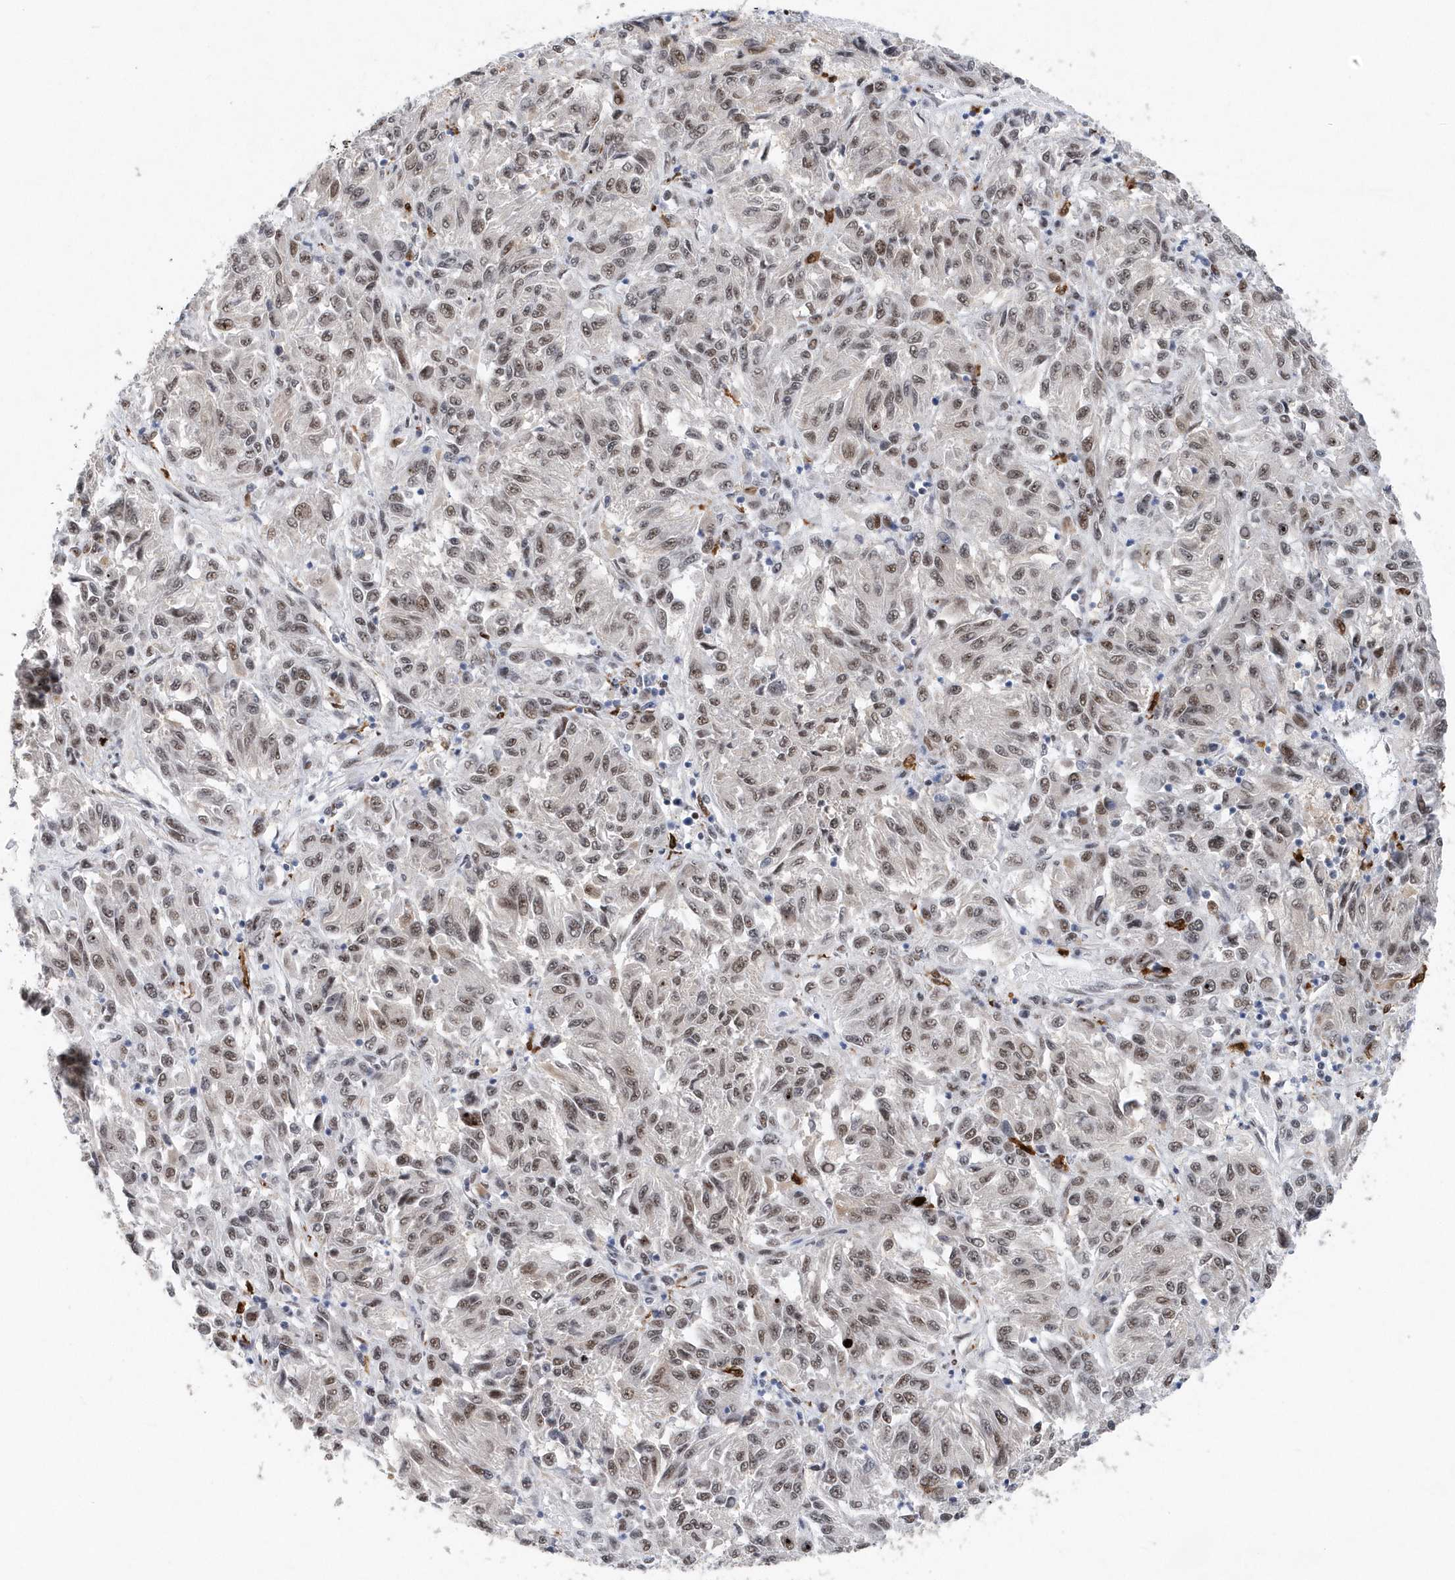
{"staining": {"intensity": "moderate", "quantity": ">75%", "location": "nuclear"}, "tissue": "melanoma", "cell_type": "Tumor cells", "image_type": "cancer", "snomed": [{"axis": "morphology", "description": "Malignant melanoma, Metastatic site"}, {"axis": "topography", "description": "Lung"}], "caption": "Protein staining of malignant melanoma (metastatic site) tissue shows moderate nuclear positivity in about >75% of tumor cells. (brown staining indicates protein expression, while blue staining denotes nuclei).", "gene": "RPP30", "patient": {"sex": "male", "age": 64}}